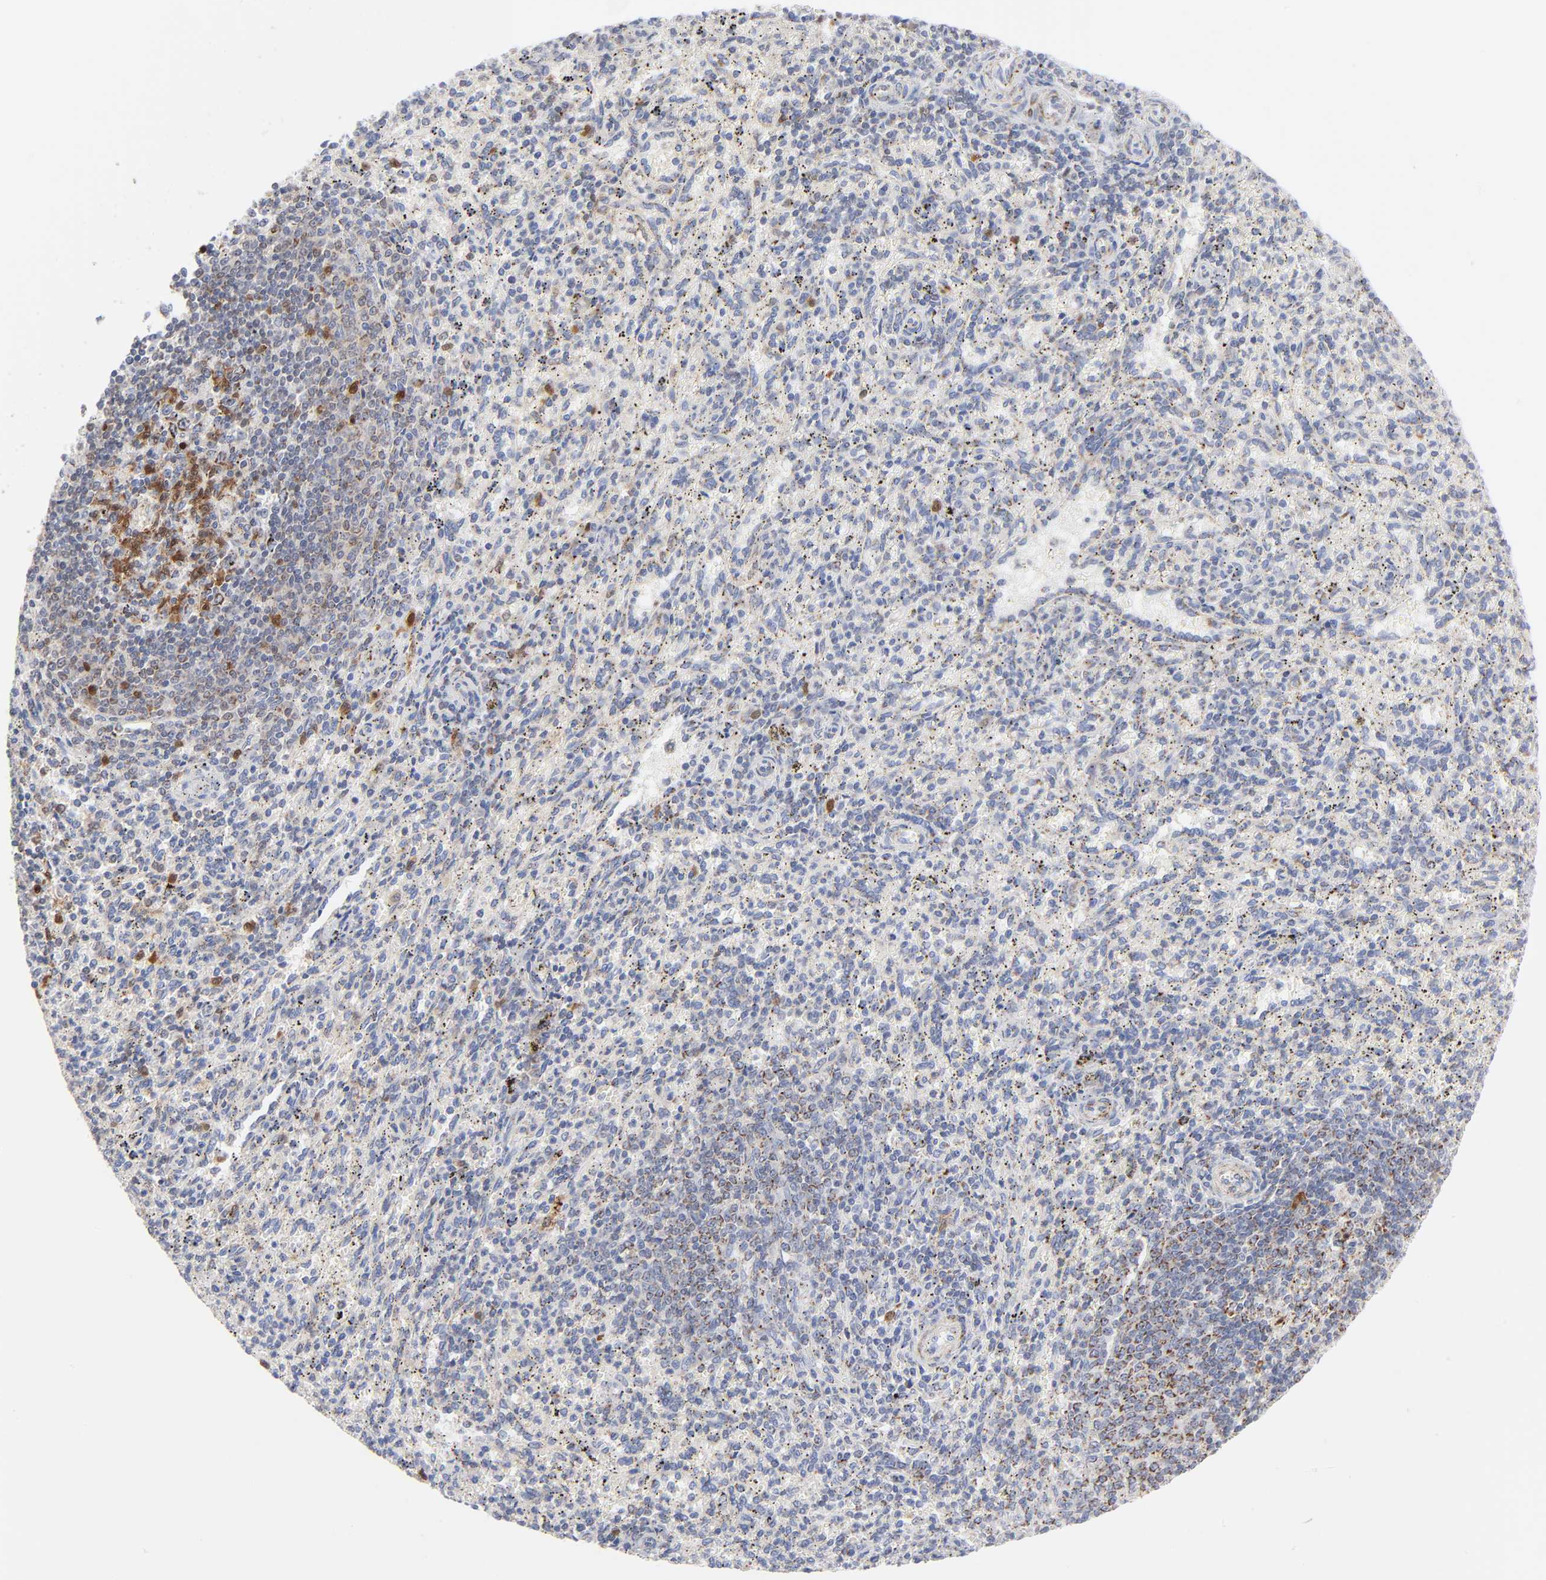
{"staining": {"intensity": "weak", "quantity": "25%-75%", "location": "cytoplasmic/membranous"}, "tissue": "spleen", "cell_type": "Cells in red pulp", "image_type": "normal", "snomed": [{"axis": "morphology", "description": "Normal tissue, NOS"}, {"axis": "topography", "description": "Spleen"}], "caption": "DAB immunohistochemical staining of normal human spleen reveals weak cytoplasmic/membranous protein expression in approximately 25%-75% of cells in red pulp. (Brightfield microscopy of DAB IHC at high magnification).", "gene": "DIABLO", "patient": {"sex": "female", "age": 10}}